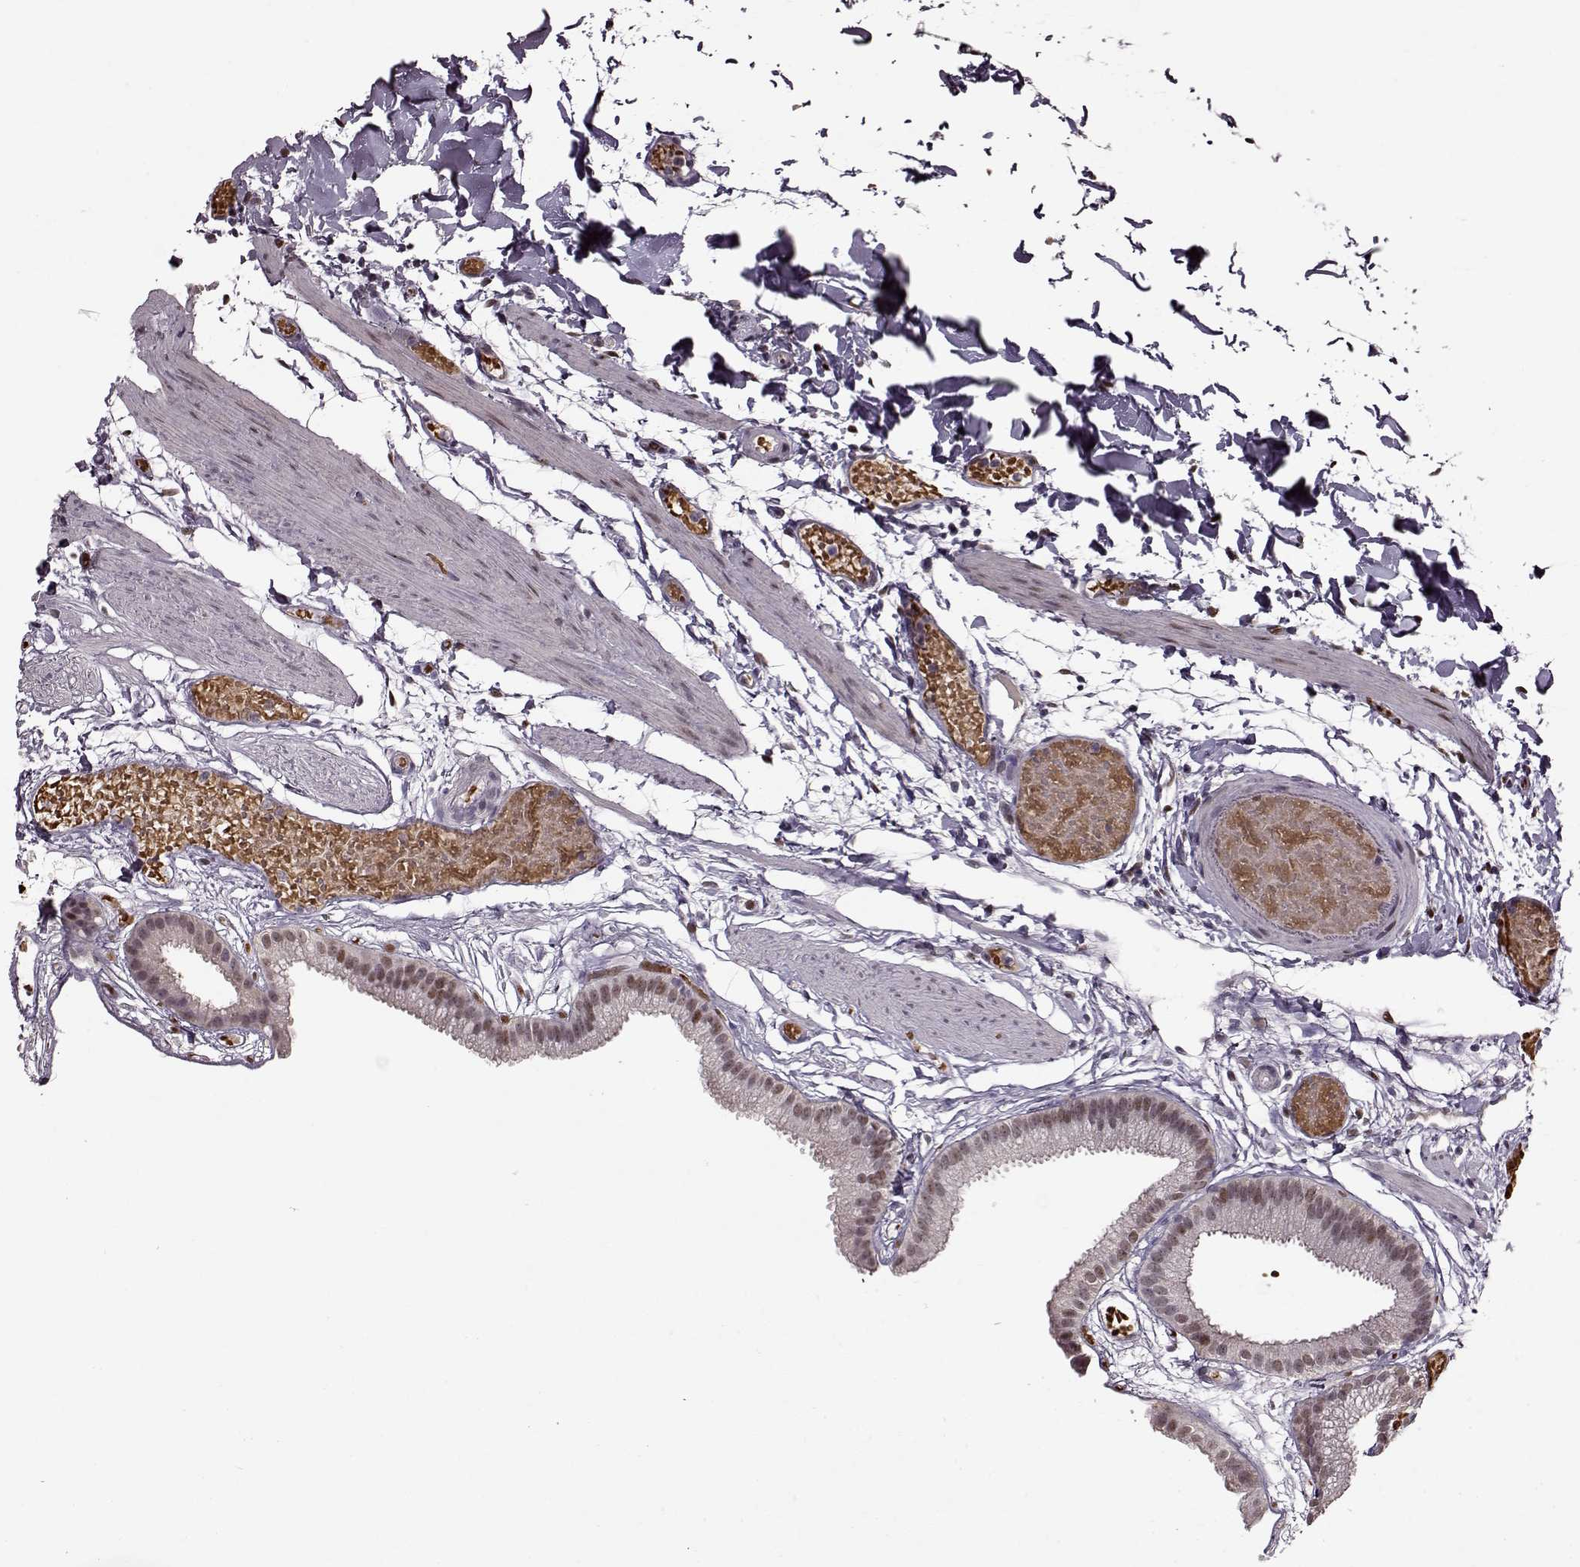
{"staining": {"intensity": "moderate", "quantity": ">75%", "location": "nuclear"}, "tissue": "gallbladder", "cell_type": "Glandular cells", "image_type": "normal", "snomed": [{"axis": "morphology", "description": "Normal tissue, NOS"}, {"axis": "topography", "description": "Gallbladder"}], "caption": "An immunohistochemistry image of normal tissue is shown. Protein staining in brown shows moderate nuclear positivity in gallbladder within glandular cells.", "gene": "FTO", "patient": {"sex": "female", "age": 45}}